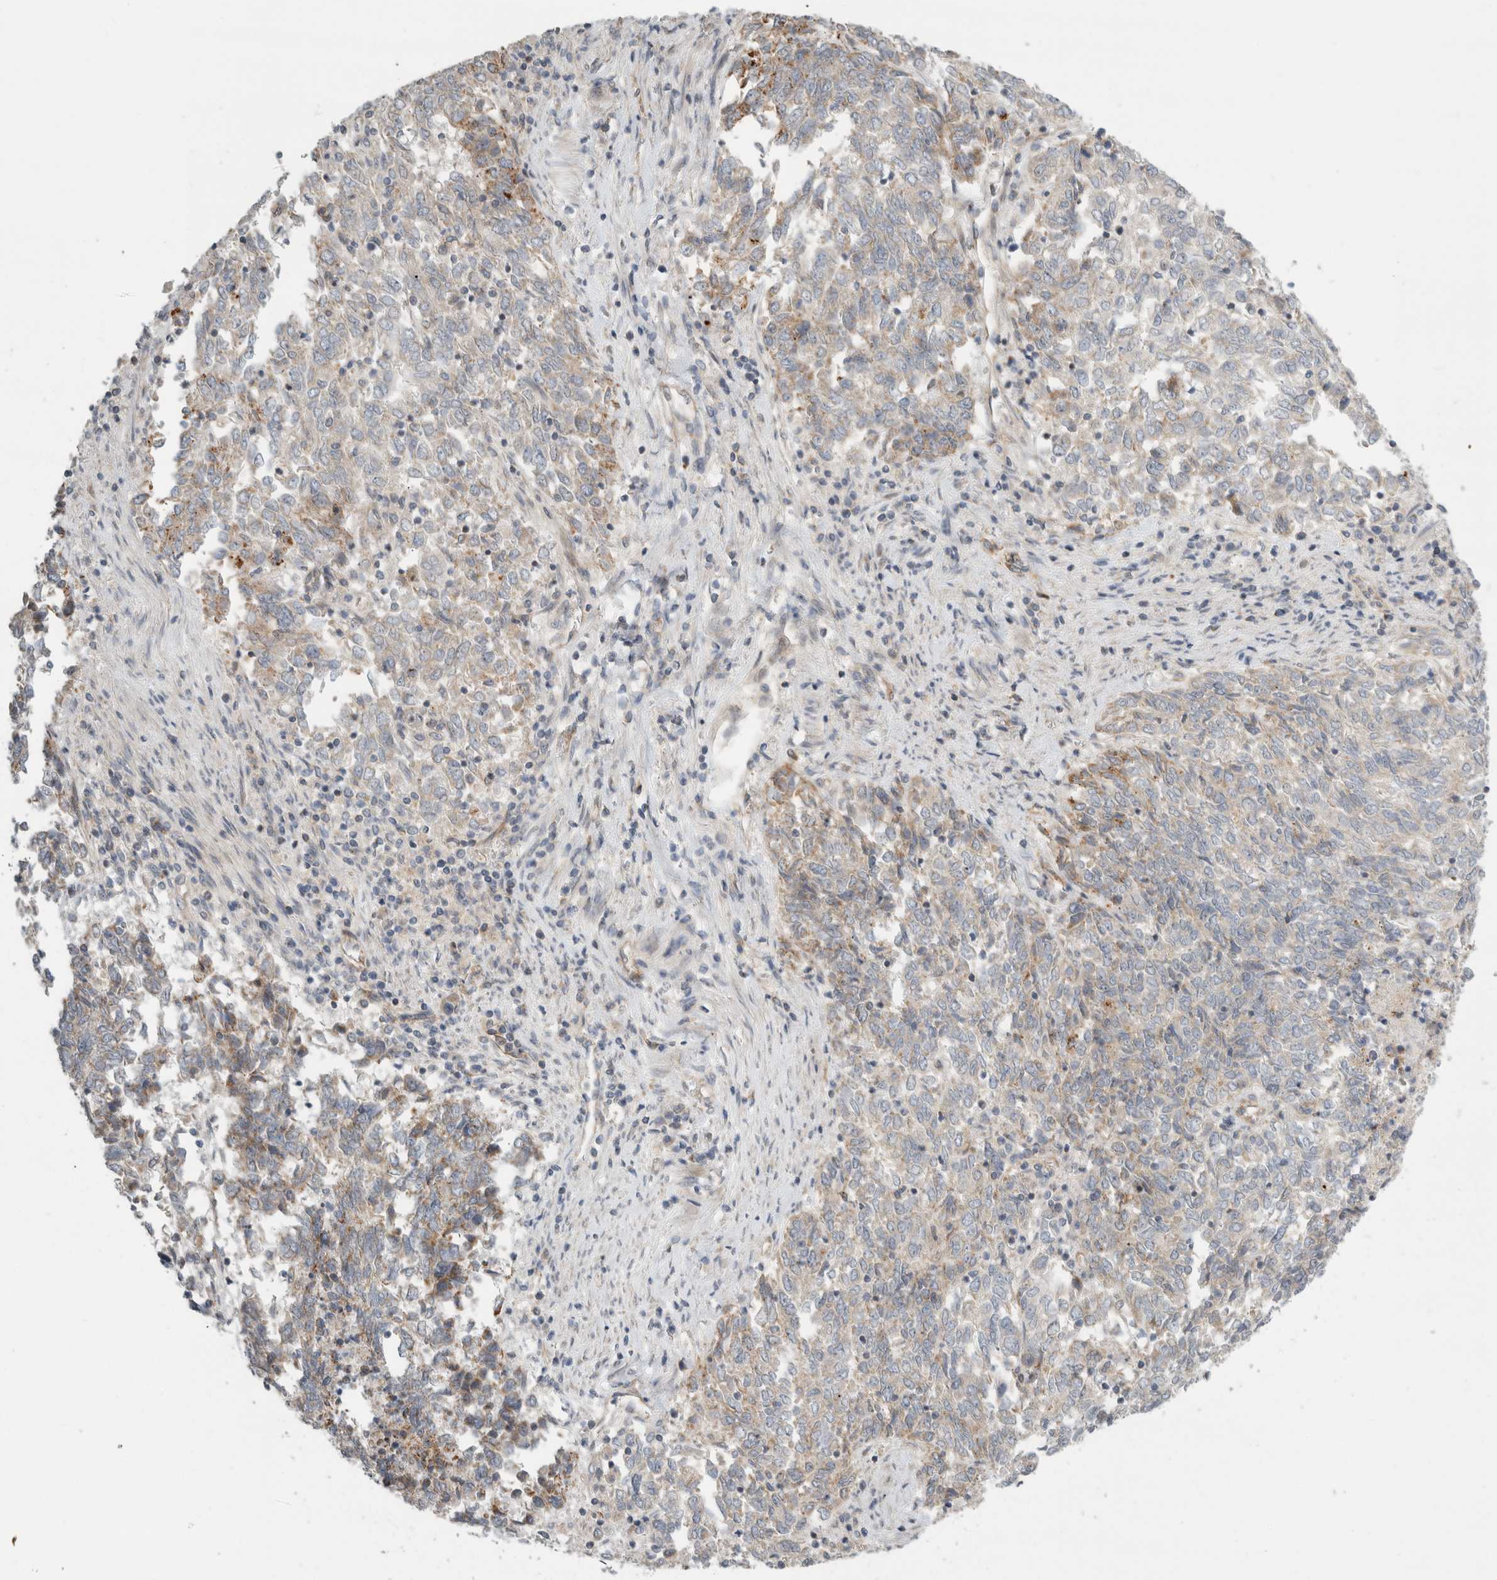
{"staining": {"intensity": "moderate", "quantity": "<25%", "location": "cytoplasmic/membranous"}, "tissue": "endometrial cancer", "cell_type": "Tumor cells", "image_type": "cancer", "snomed": [{"axis": "morphology", "description": "Adenocarcinoma, NOS"}, {"axis": "topography", "description": "Endometrium"}], "caption": "The micrograph shows immunohistochemical staining of endometrial cancer (adenocarcinoma). There is moderate cytoplasmic/membranous expression is identified in about <25% of tumor cells.", "gene": "KPNA5", "patient": {"sex": "female", "age": 80}}